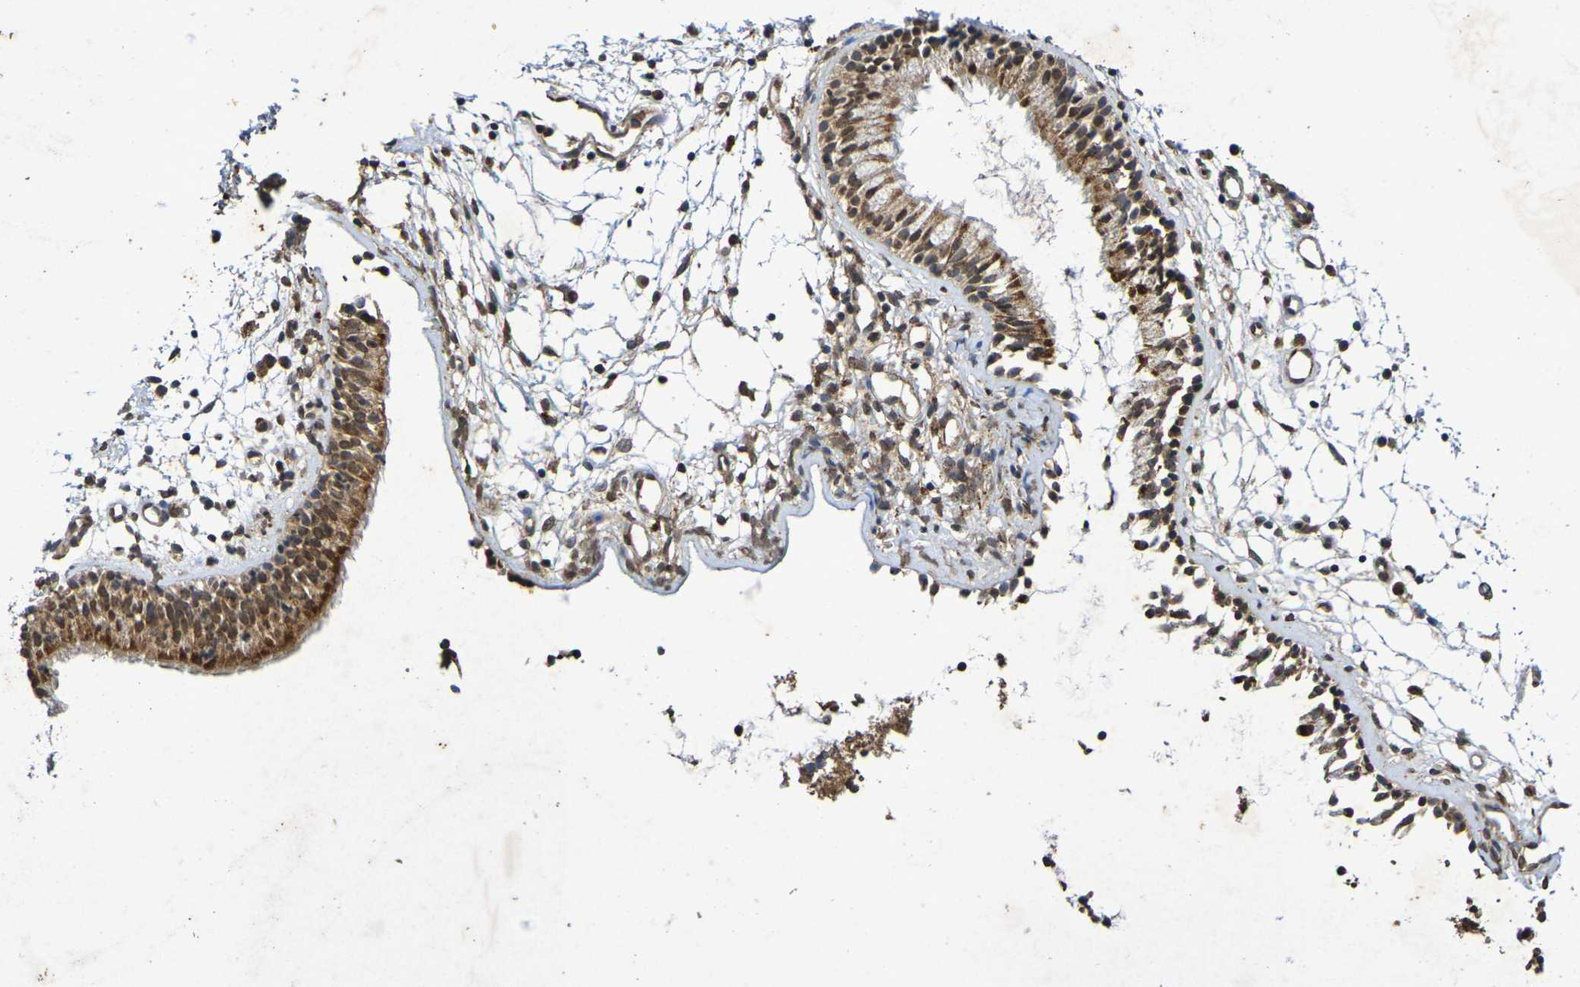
{"staining": {"intensity": "moderate", "quantity": ">75%", "location": "cytoplasmic/membranous,nuclear"}, "tissue": "nasopharynx", "cell_type": "Respiratory epithelial cells", "image_type": "normal", "snomed": [{"axis": "morphology", "description": "Normal tissue, NOS"}, {"axis": "topography", "description": "Nasopharynx"}], "caption": "Brown immunohistochemical staining in normal nasopharynx exhibits moderate cytoplasmic/membranous,nuclear staining in about >75% of respiratory epithelial cells.", "gene": "GUCY1A2", "patient": {"sex": "male", "age": 21}}